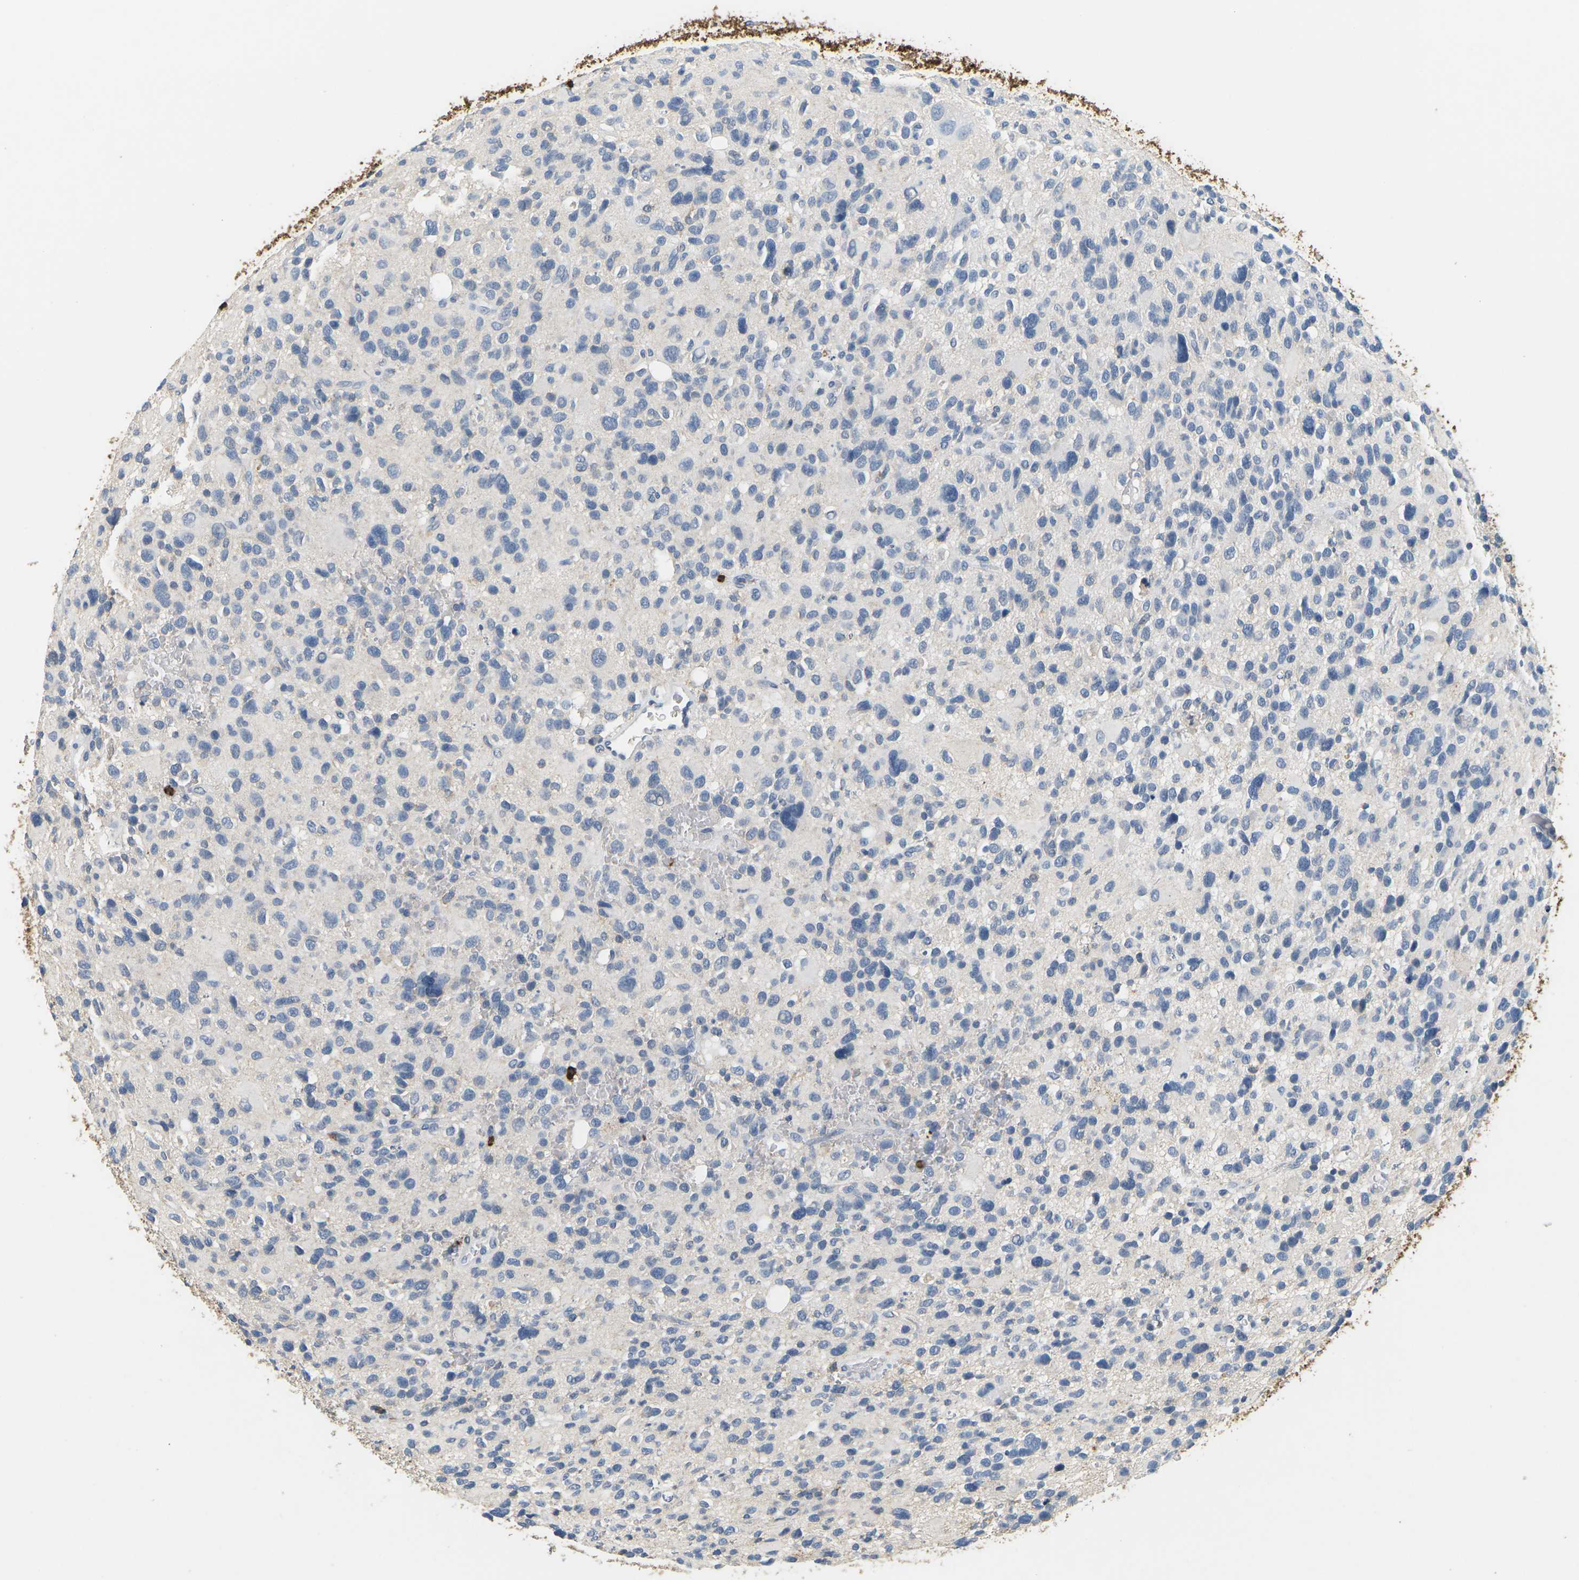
{"staining": {"intensity": "negative", "quantity": "none", "location": "none"}, "tissue": "glioma", "cell_type": "Tumor cells", "image_type": "cancer", "snomed": [{"axis": "morphology", "description": "Glioma, malignant, High grade"}, {"axis": "topography", "description": "Brain"}], "caption": "DAB immunohistochemical staining of malignant high-grade glioma exhibits no significant staining in tumor cells. (DAB IHC visualized using brightfield microscopy, high magnification).", "gene": "ADM", "patient": {"sex": "male", "age": 48}}